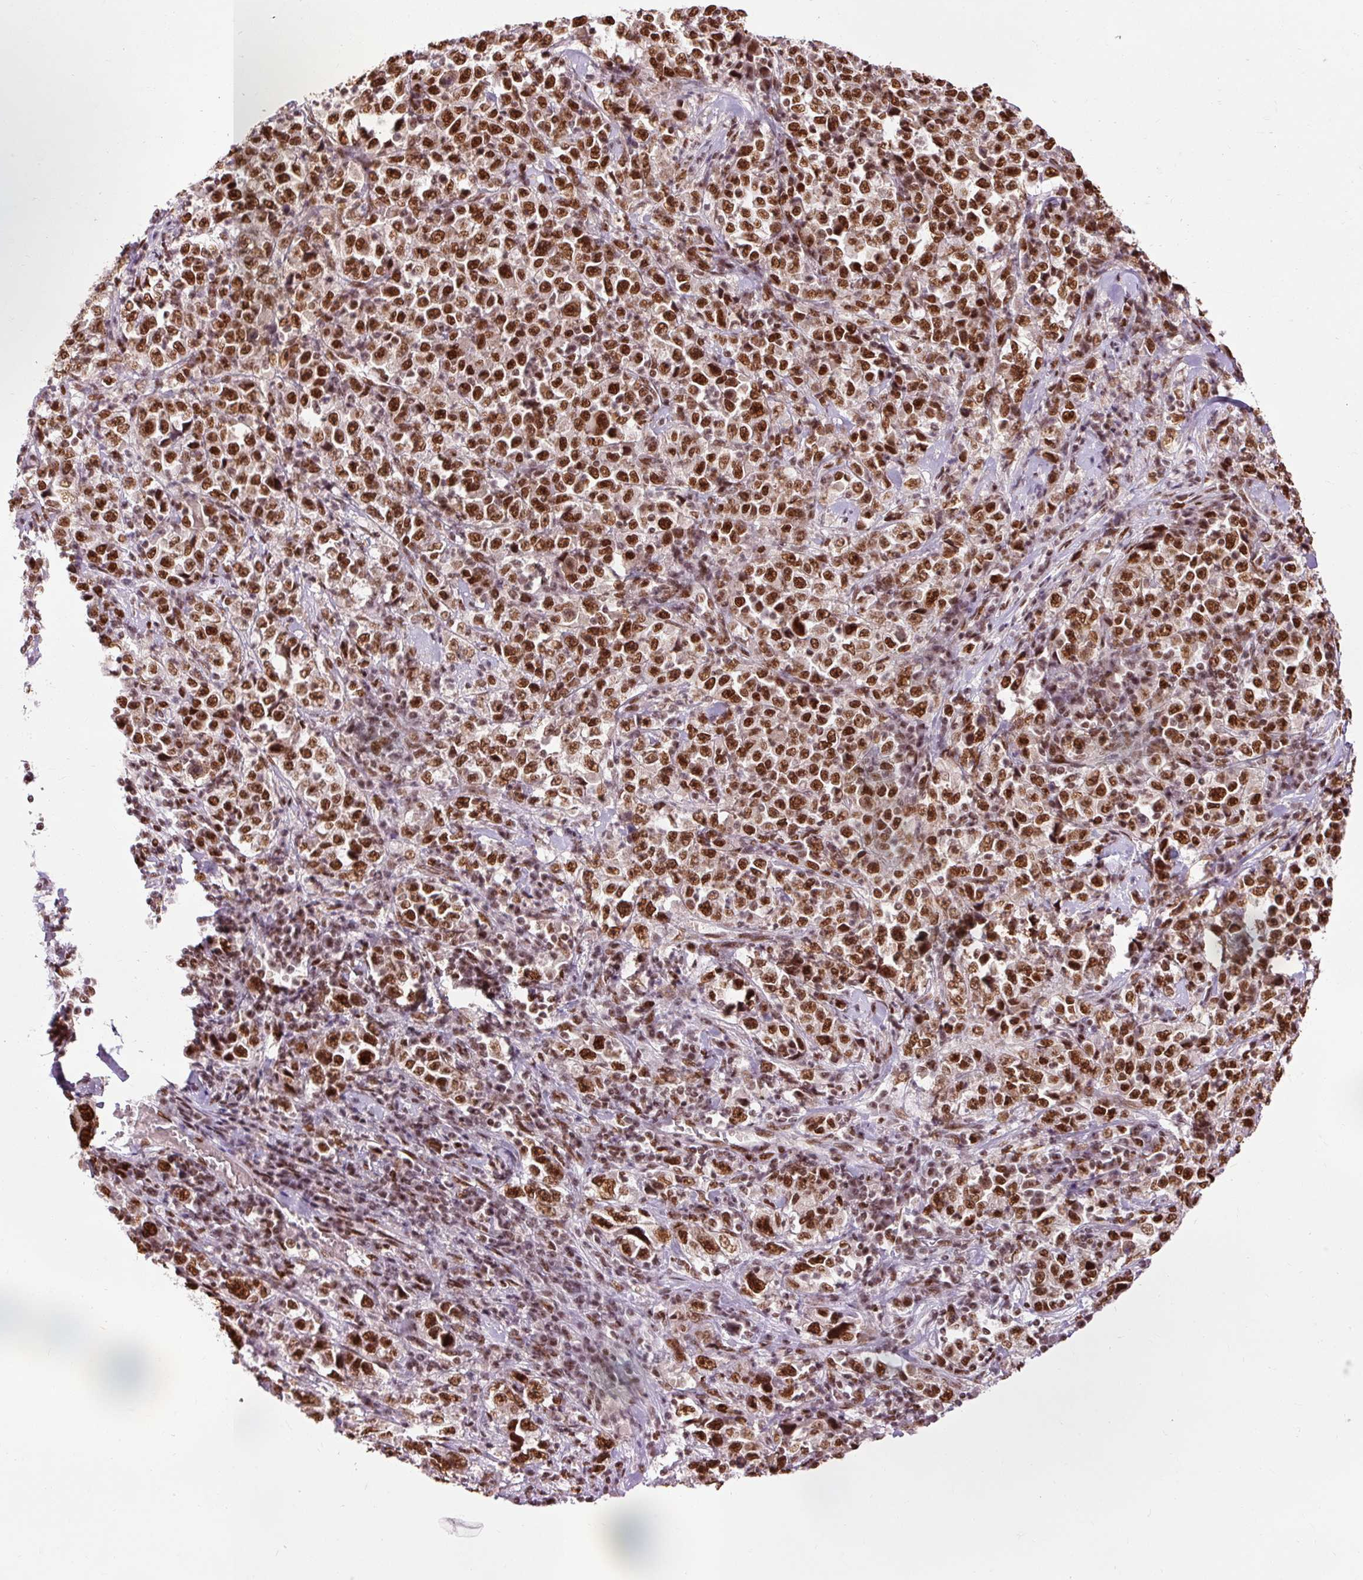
{"staining": {"intensity": "strong", "quantity": ">75%", "location": "nuclear"}, "tissue": "stomach cancer", "cell_type": "Tumor cells", "image_type": "cancer", "snomed": [{"axis": "morphology", "description": "Normal tissue, NOS"}, {"axis": "morphology", "description": "Adenocarcinoma, NOS"}, {"axis": "topography", "description": "Stomach, upper"}, {"axis": "topography", "description": "Stomach"}], "caption": "Brown immunohistochemical staining in stomach cancer demonstrates strong nuclear expression in approximately >75% of tumor cells. (brown staining indicates protein expression, while blue staining denotes nuclei).", "gene": "ZBTB44", "patient": {"sex": "male", "age": 59}}